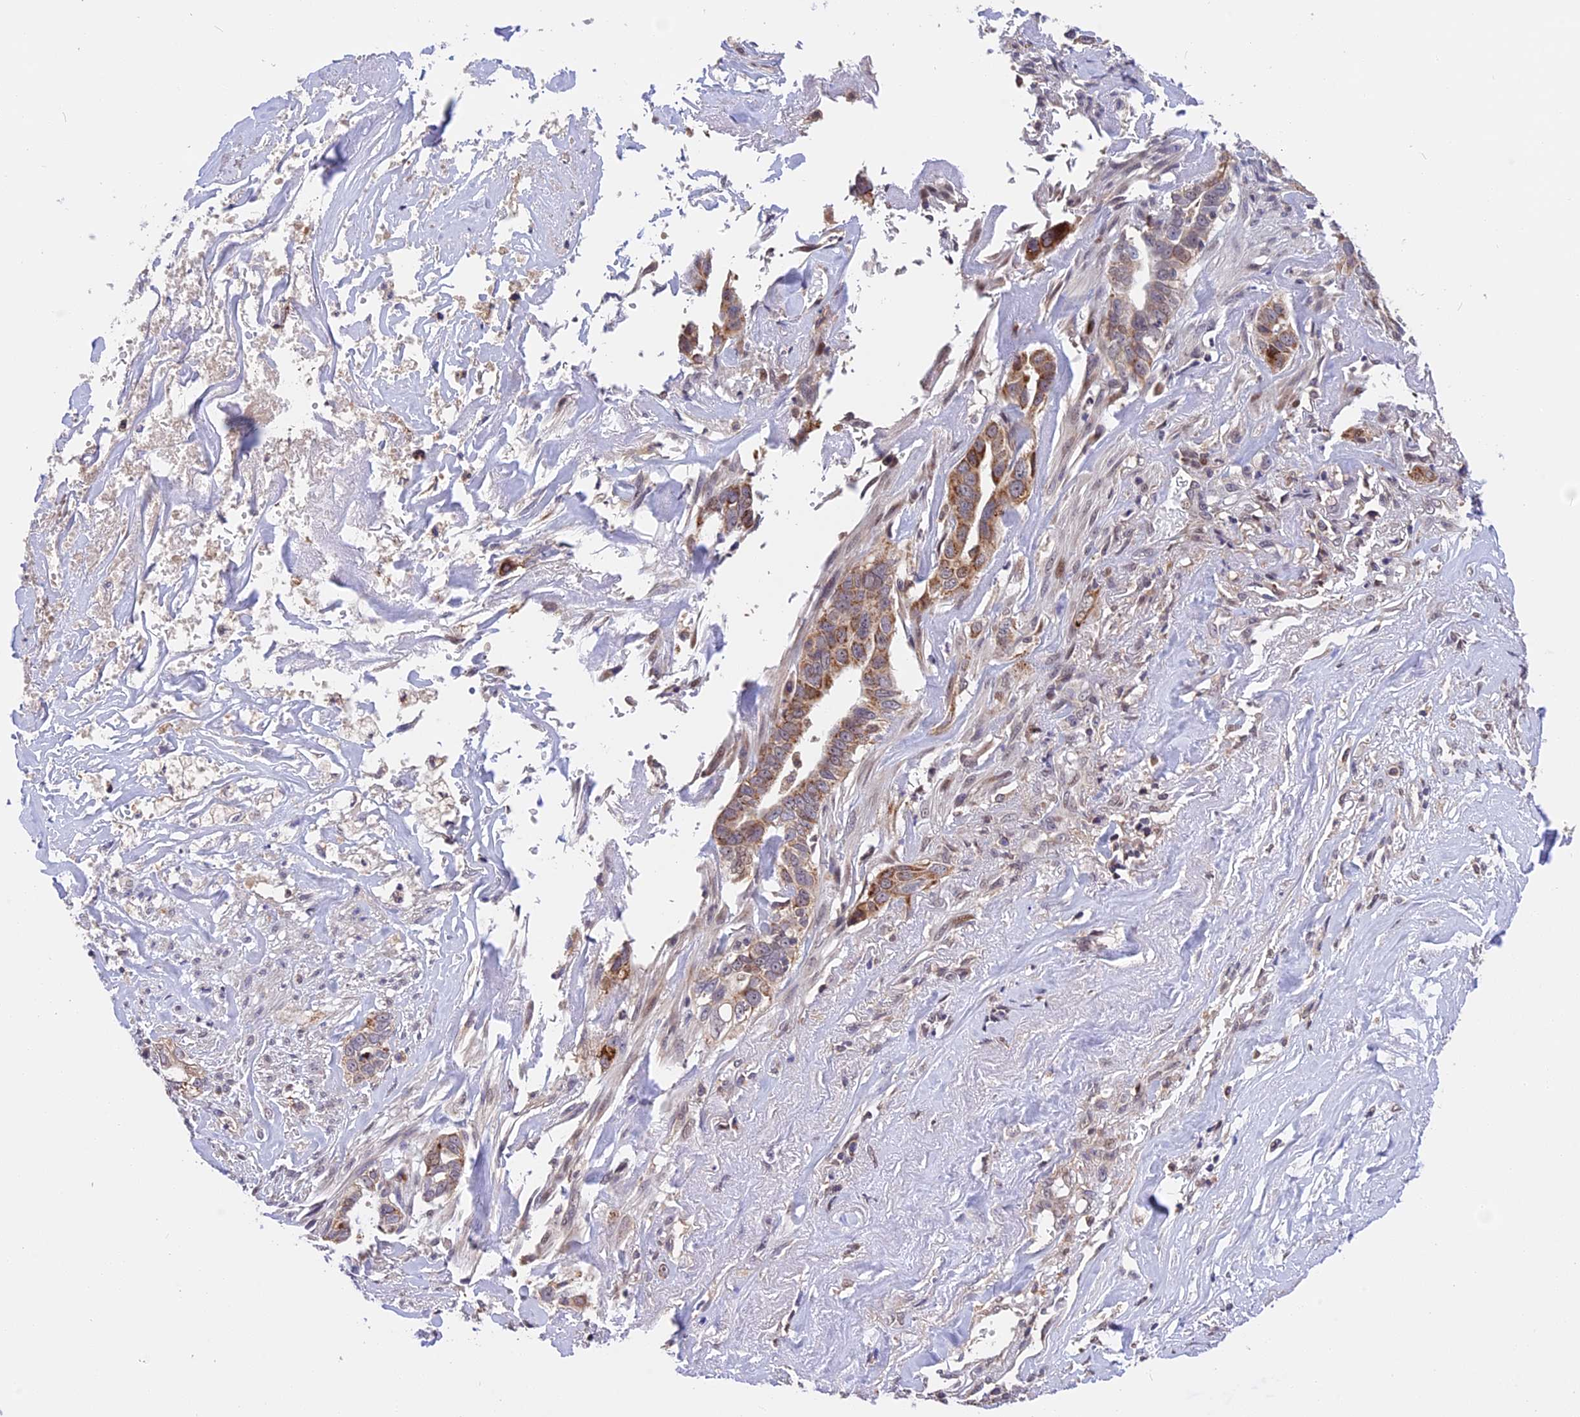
{"staining": {"intensity": "moderate", "quantity": ">75%", "location": "cytoplasmic/membranous"}, "tissue": "liver cancer", "cell_type": "Tumor cells", "image_type": "cancer", "snomed": [{"axis": "morphology", "description": "Cholangiocarcinoma"}, {"axis": "topography", "description": "Liver"}], "caption": "Protein expression analysis of human cholangiocarcinoma (liver) reveals moderate cytoplasmic/membranous expression in about >75% of tumor cells.", "gene": "RERGL", "patient": {"sex": "female", "age": 79}}